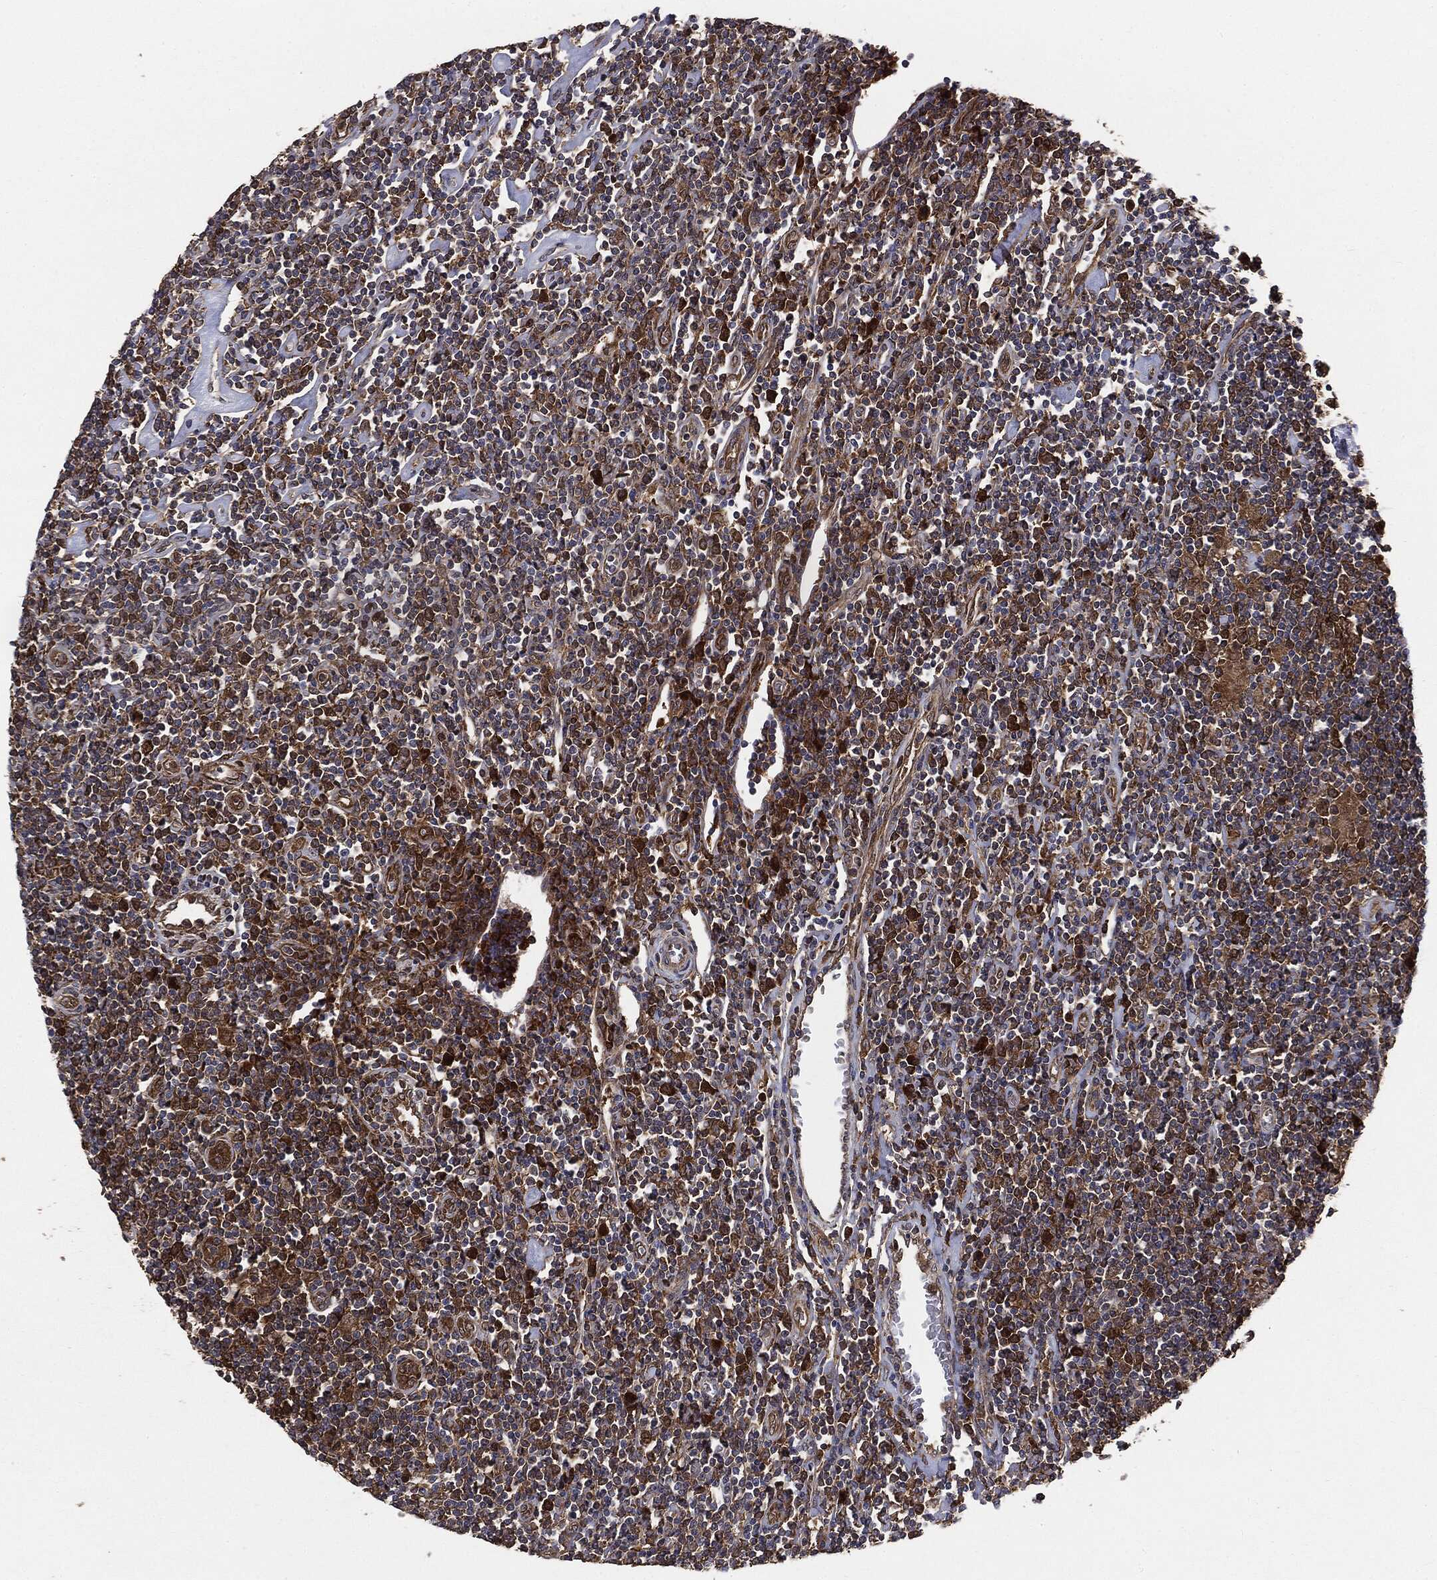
{"staining": {"intensity": "moderate", "quantity": ">75%", "location": "cytoplasmic/membranous"}, "tissue": "lymphoma", "cell_type": "Tumor cells", "image_type": "cancer", "snomed": [{"axis": "morphology", "description": "Hodgkin's disease, NOS"}, {"axis": "topography", "description": "Lymph node"}], "caption": "DAB (3,3'-diaminobenzidine) immunohistochemical staining of Hodgkin's disease demonstrates moderate cytoplasmic/membranous protein positivity in about >75% of tumor cells.", "gene": "NME1", "patient": {"sex": "male", "age": 40}}